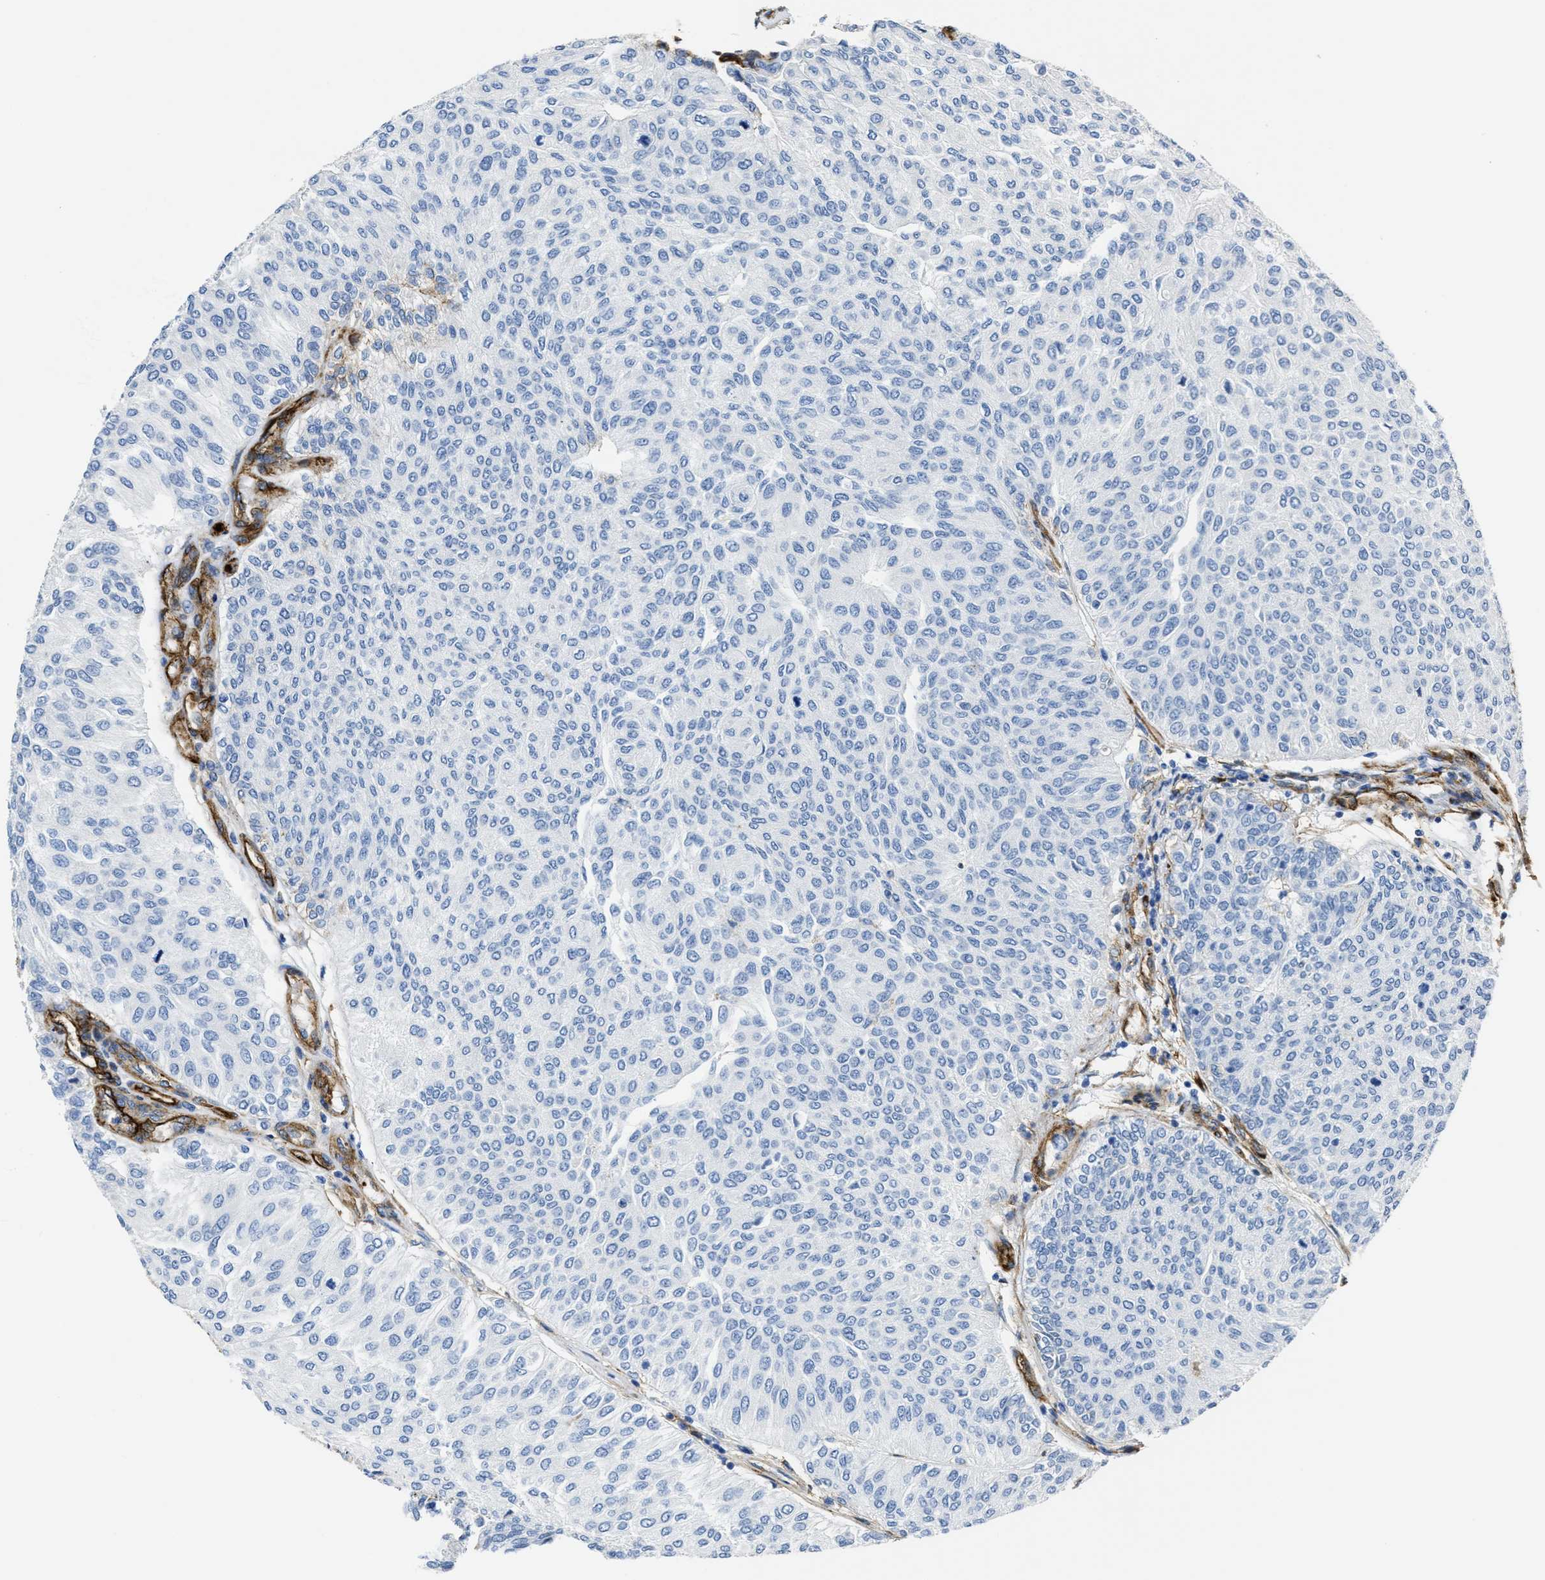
{"staining": {"intensity": "negative", "quantity": "none", "location": "none"}, "tissue": "urothelial cancer", "cell_type": "Tumor cells", "image_type": "cancer", "snomed": [{"axis": "morphology", "description": "Urothelial carcinoma, Low grade"}, {"axis": "topography", "description": "Urinary bladder"}], "caption": "This is a histopathology image of immunohistochemistry staining of urothelial carcinoma (low-grade), which shows no expression in tumor cells.", "gene": "NAB1", "patient": {"sex": "female", "age": 79}}